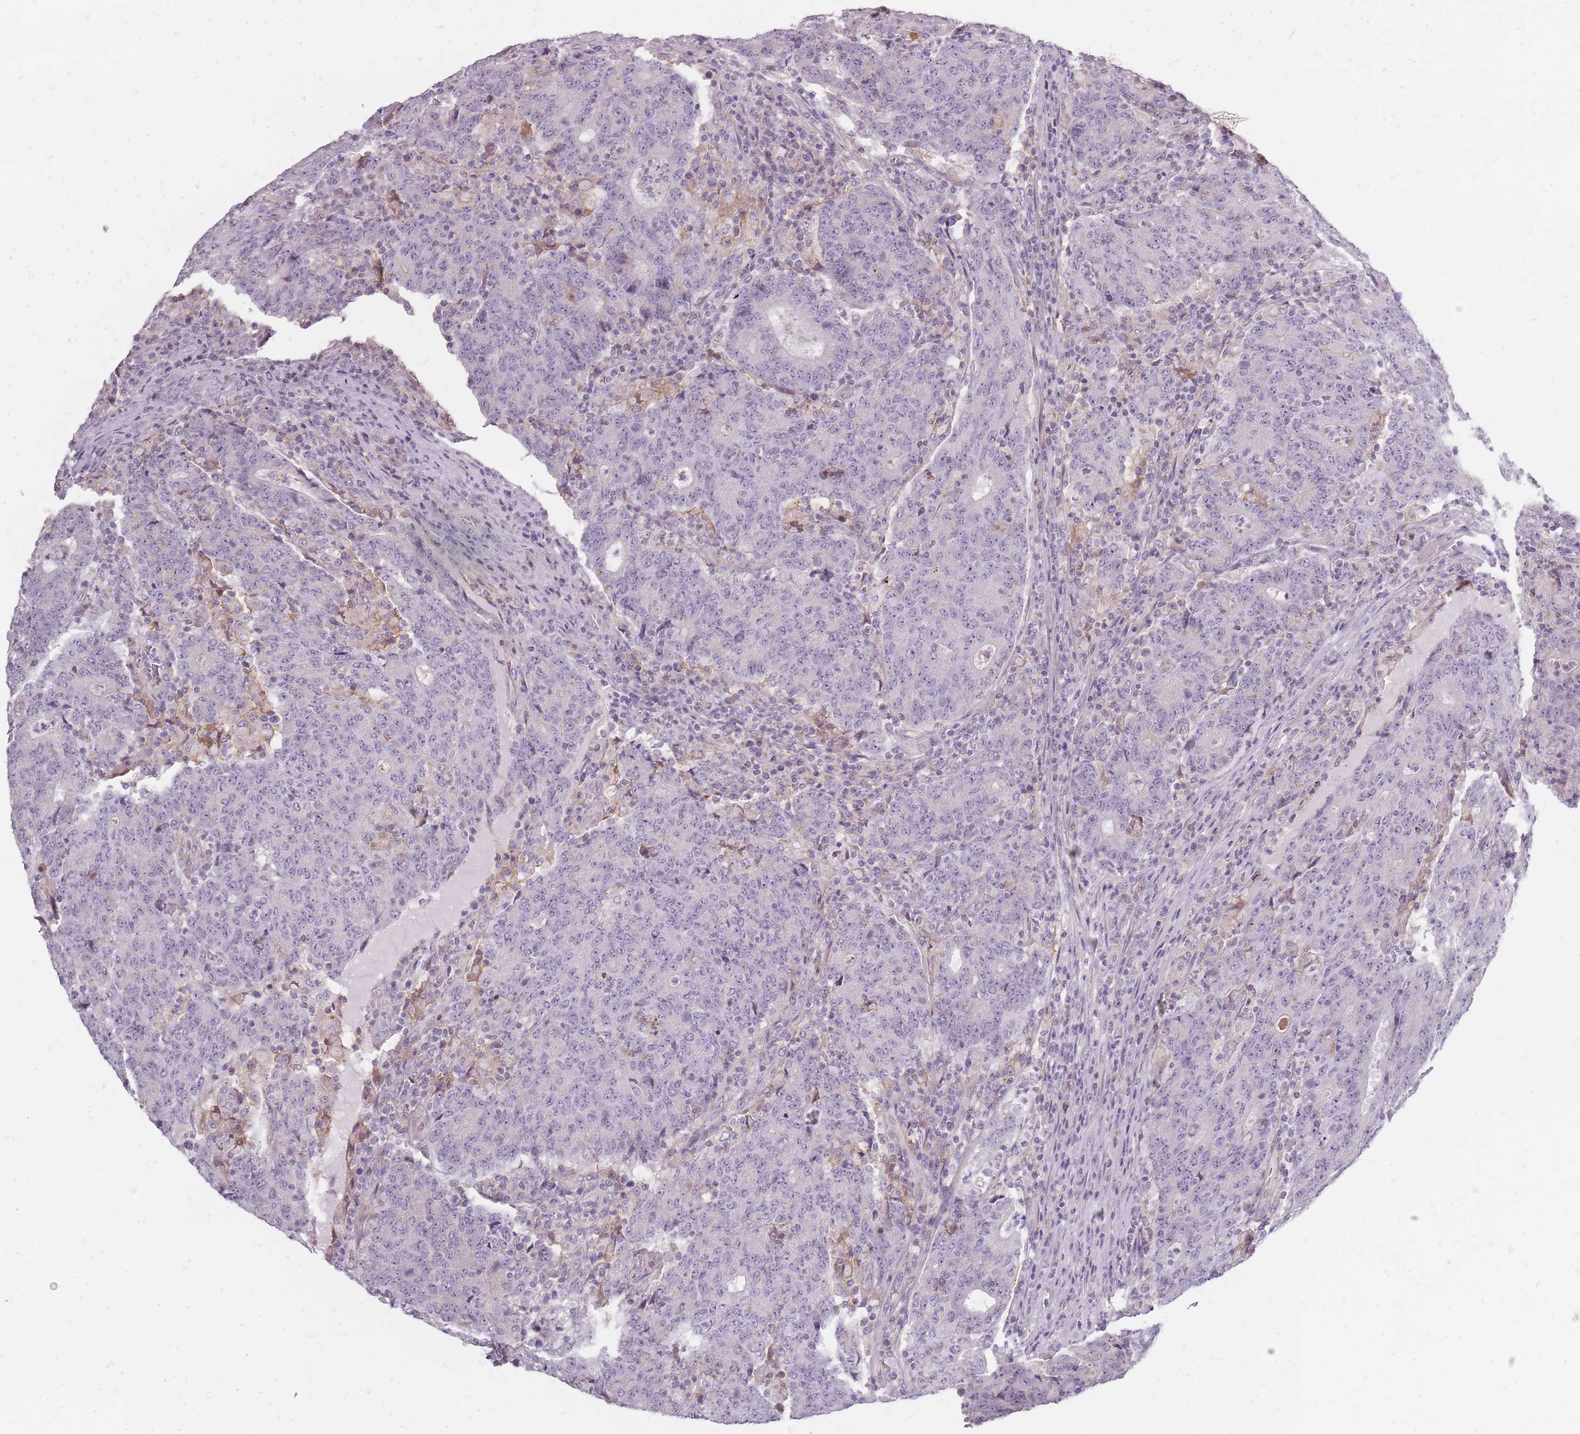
{"staining": {"intensity": "negative", "quantity": "none", "location": "none"}, "tissue": "colorectal cancer", "cell_type": "Tumor cells", "image_type": "cancer", "snomed": [{"axis": "morphology", "description": "Adenocarcinoma, NOS"}, {"axis": "topography", "description": "Colon"}], "caption": "The micrograph reveals no staining of tumor cells in colorectal adenocarcinoma. Nuclei are stained in blue.", "gene": "SYNGR3", "patient": {"sex": "female", "age": 75}}